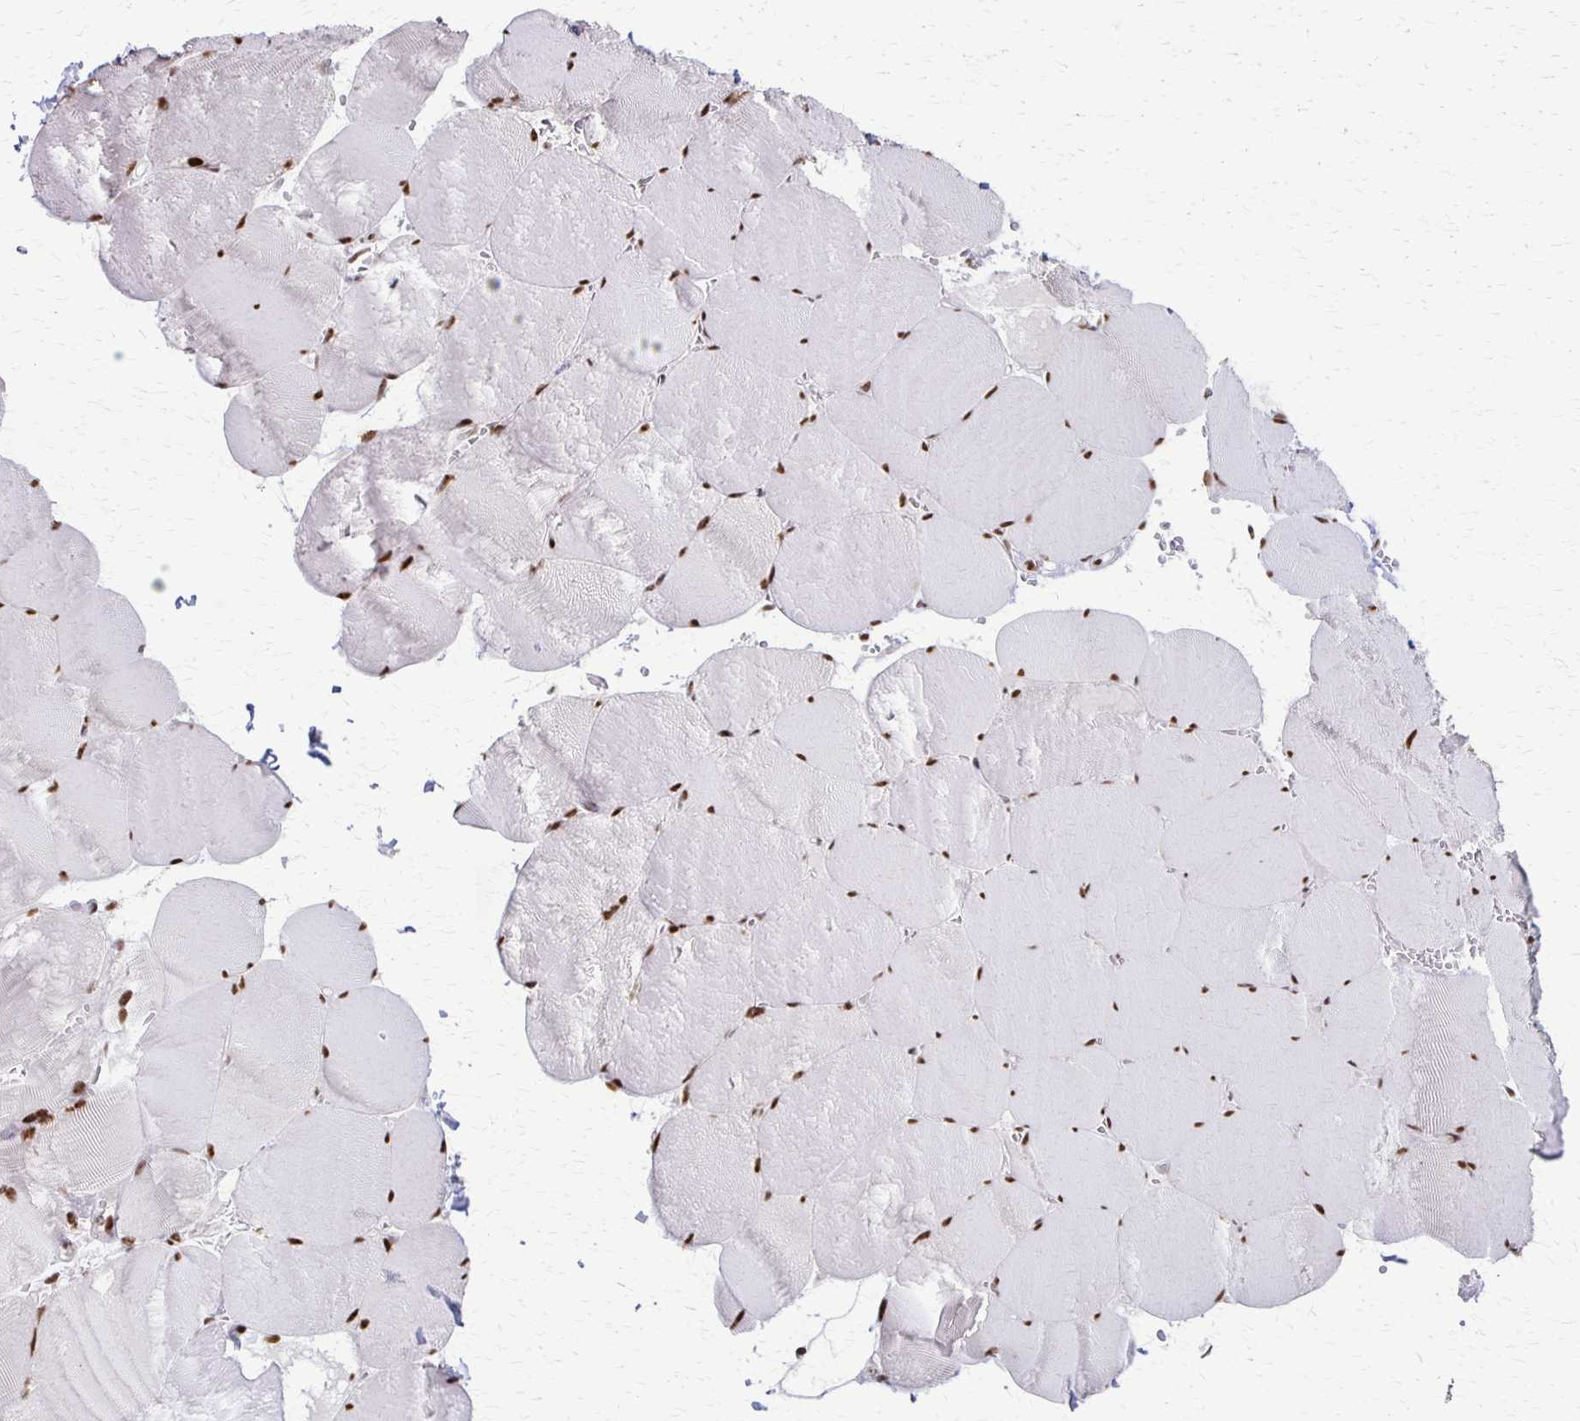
{"staining": {"intensity": "moderate", "quantity": "25%-75%", "location": "nuclear"}, "tissue": "skeletal muscle", "cell_type": "Myocytes", "image_type": "normal", "snomed": [{"axis": "morphology", "description": "Normal tissue, NOS"}, {"axis": "topography", "description": "Skeletal muscle"}, {"axis": "topography", "description": "Head-Neck"}], "caption": "Myocytes exhibit medium levels of moderate nuclear positivity in about 25%-75% of cells in normal human skeletal muscle.", "gene": "XRCC6", "patient": {"sex": "male", "age": 66}}